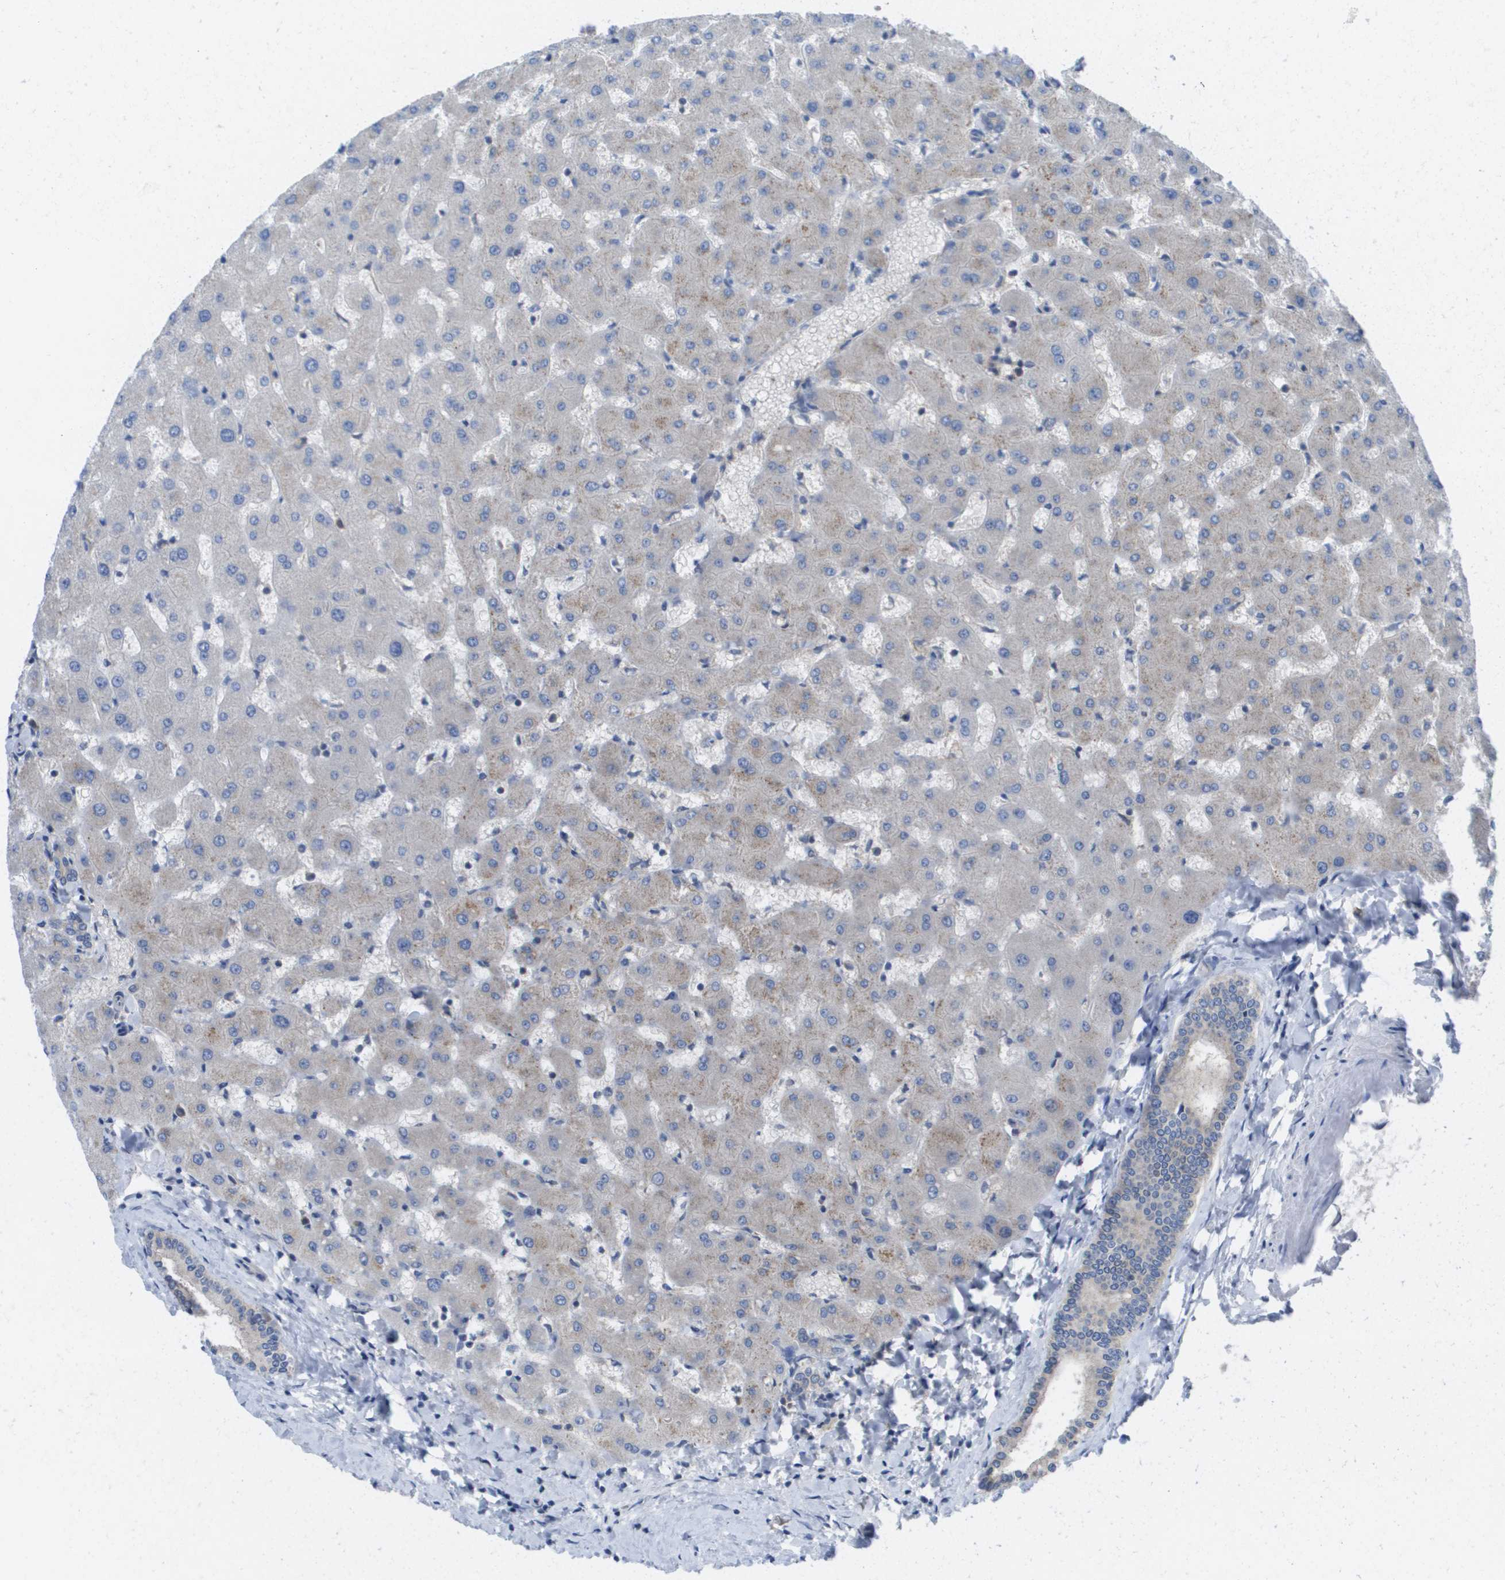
{"staining": {"intensity": "negative", "quantity": "none", "location": "none"}, "tissue": "liver", "cell_type": "Cholangiocytes", "image_type": "normal", "snomed": [{"axis": "morphology", "description": "Normal tissue, NOS"}, {"axis": "topography", "description": "Liver"}], "caption": "IHC of benign human liver exhibits no positivity in cholangiocytes.", "gene": "EIF4G2", "patient": {"sex": "female", "age": 63}}